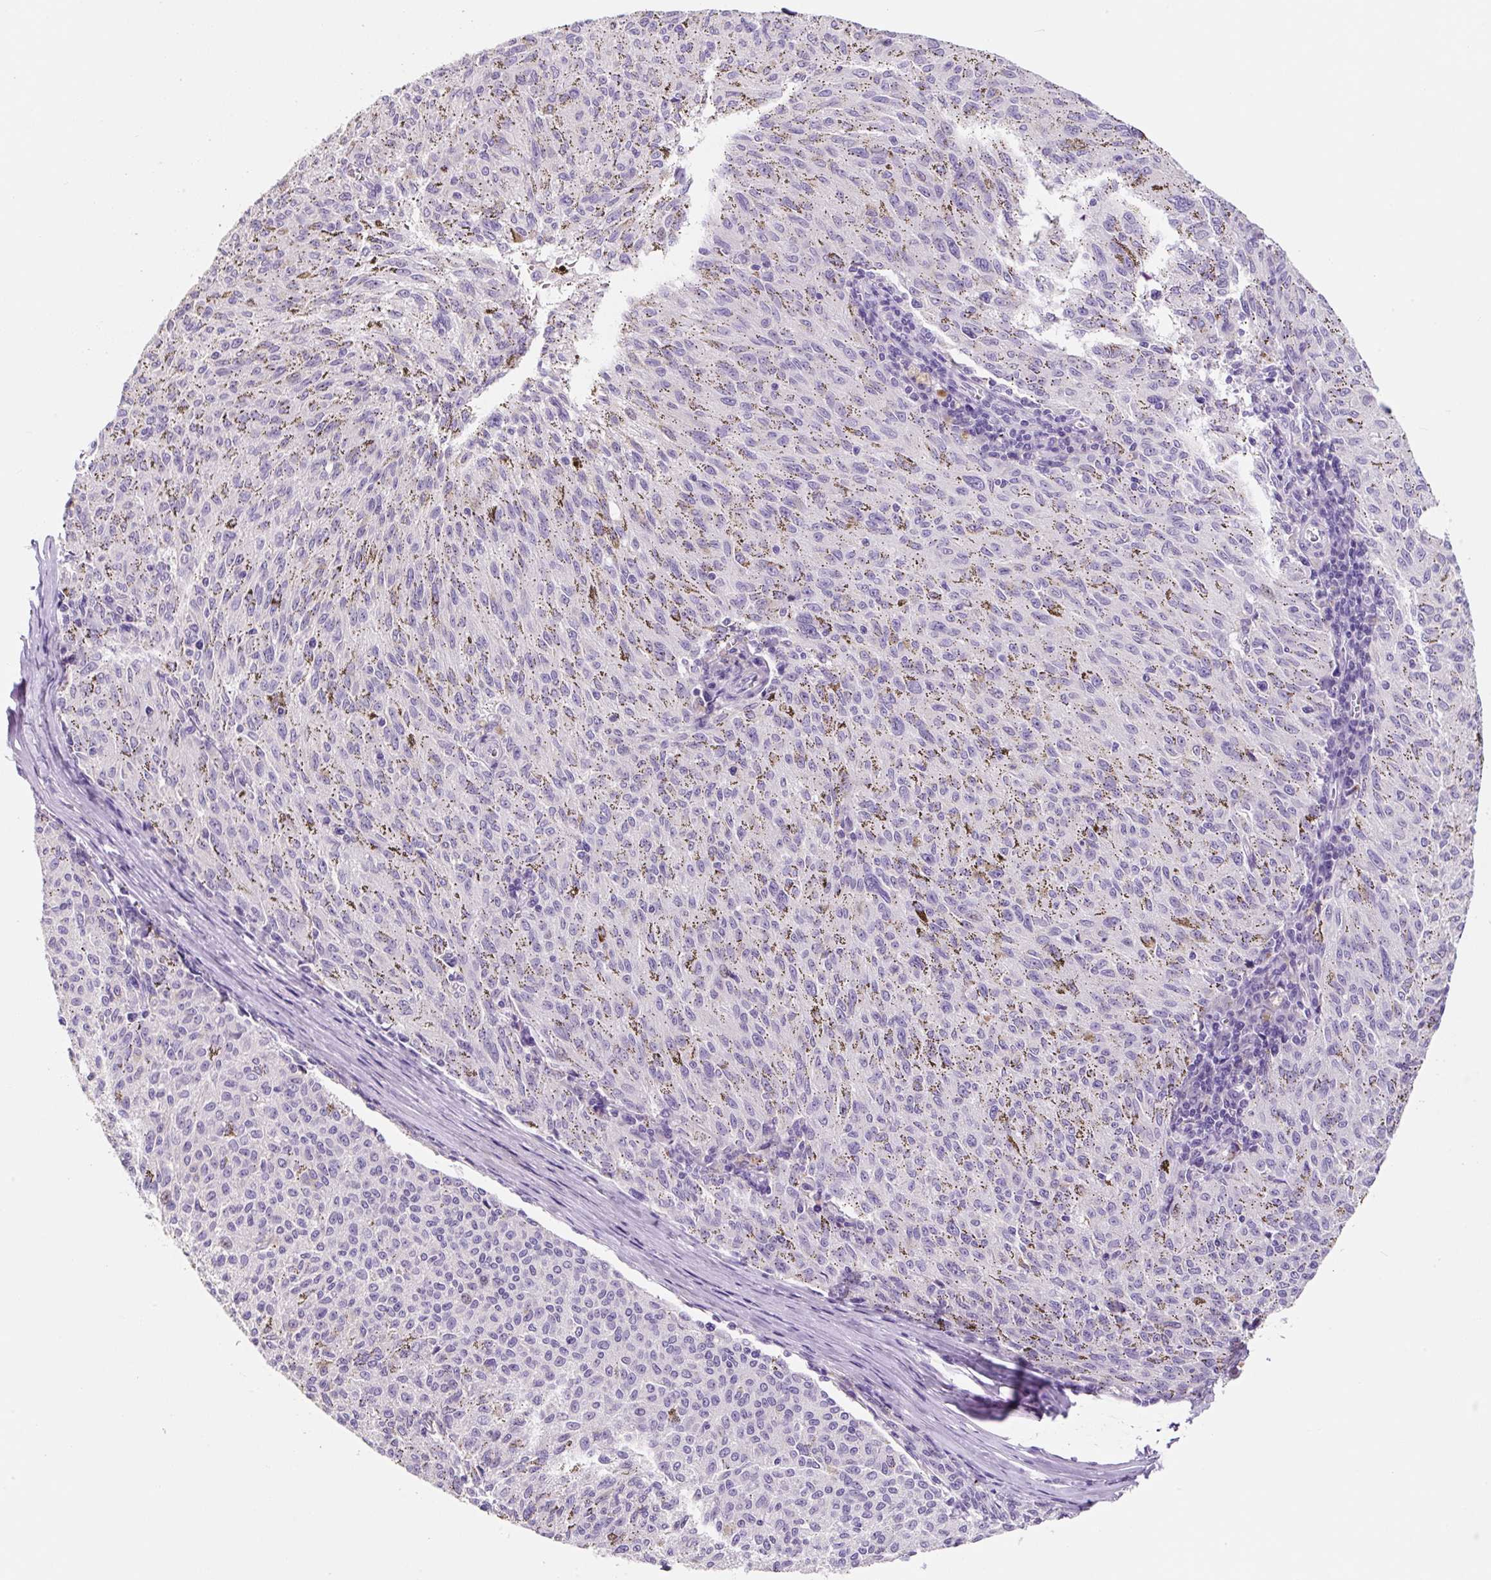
{"staining": {"intensity": "negative", "quantity": "none", "location": "none"}, "tissue": "melanoma", "cell_type": "Tumor cells", "image_type": "cancer", "snomed": [{"axis": "morphology", "description": "Malignant melanoma, NOS"}, {"axis": "topography", "description": "Skin"}], "caption": "Image shows no significant protein staining in tumor cells of malignant melanoma.", "gene": "SYP", "patient": {"sex": "female", "age": 72}}